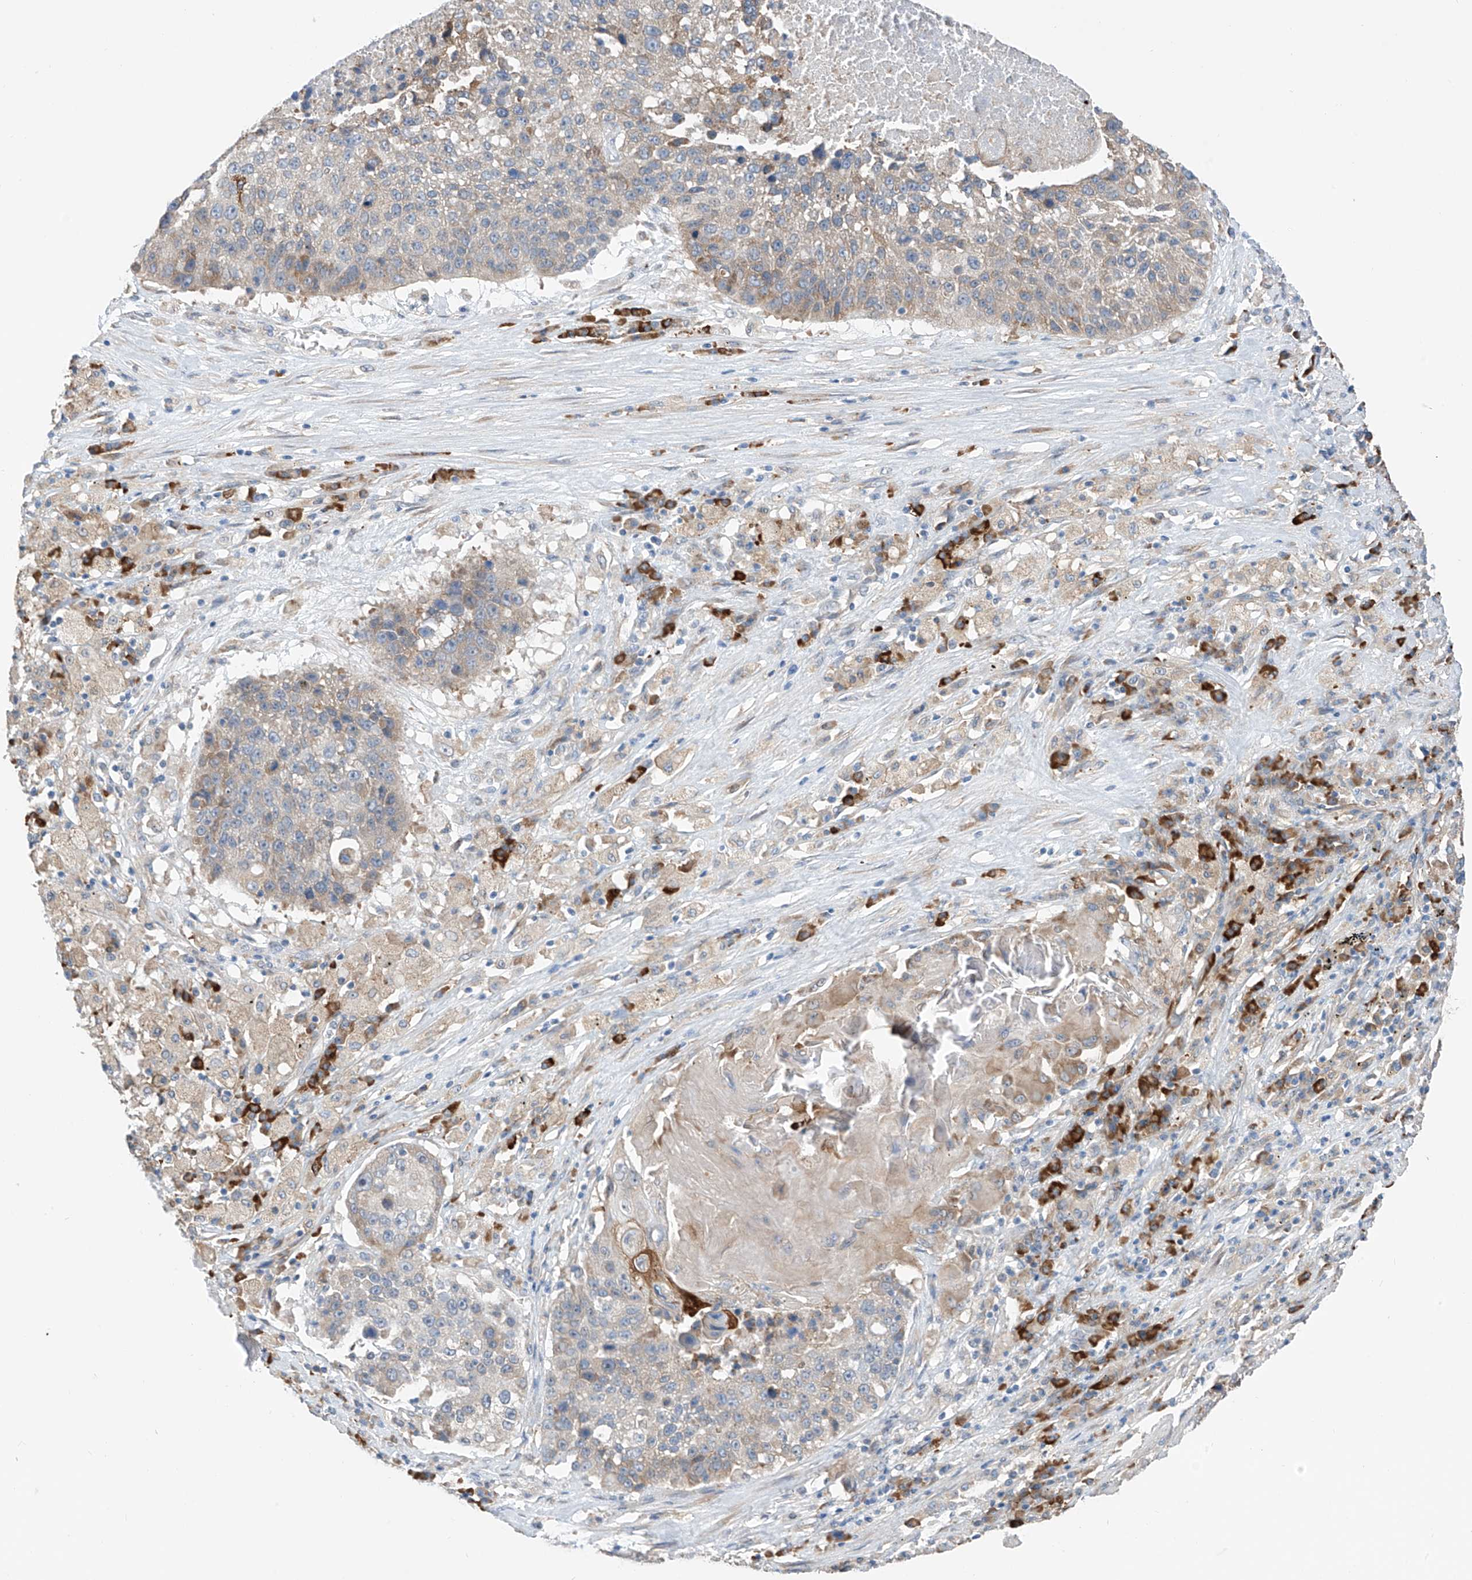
{"staining": {"intensity": "weak", "quantity": "<25%", "location": "cytoplasmic/membranous"}, "tissue": "lung cancer", "cell_type": "Tumor cells", "image_type": "cancer", "snomed": [{"axis": "morphology", "description": "Squamous cell carcinoma, NOS"}, {"axis": "topography", "description": "Lung"}], "caption": "Tumor cells are negative for protein expression in human squamous cell carcinoma (lung).", "gene": "REC8", "patient": {"sex": "male", "age": 61}}